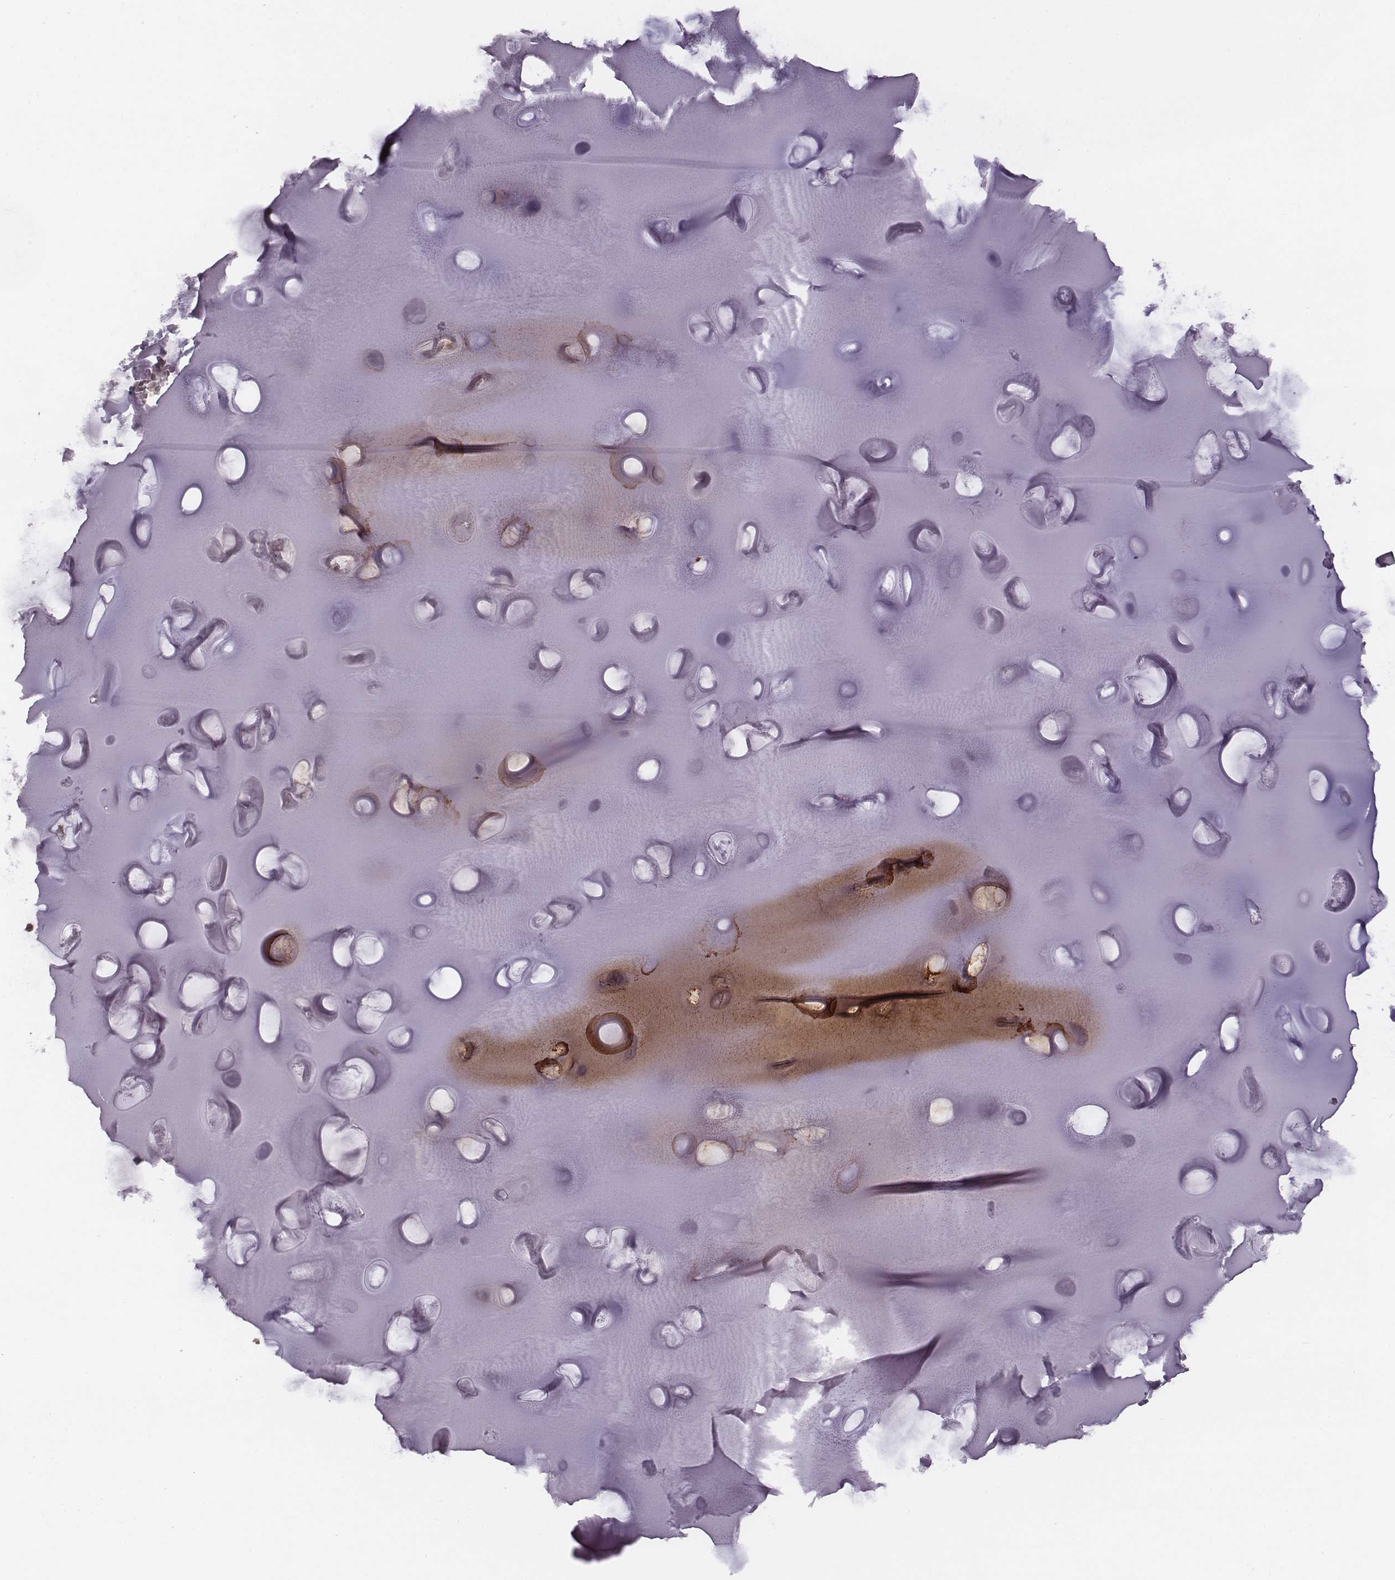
{"staining": {"intensity": "moderate", "quantity": "<25%", "location": "cytoplasmic/membranous"}, "tissue": "soft tissue", "cell_type": "Chondrocytes", "image_type": "normal", "snomed": [{"axis": "morphology", "description": "Normal tissue, NOS"}, {"axis": "morphology", "description": "Squamous cell carcinoma, NOS"}, {"axis": "topography", "description": "Cartilage tissue"}, {"axis": "topography", "description": "Lung"}], "caption": "This photomicrograph reveals immunohistochemistry (IHC) staining of normal soft tissue, with low moderate cytoplasmic/membranous staining in approximately <25% of chondrocytes.", "gene": "VPS26A", "patient": {"sex": "male", "age": 66}}